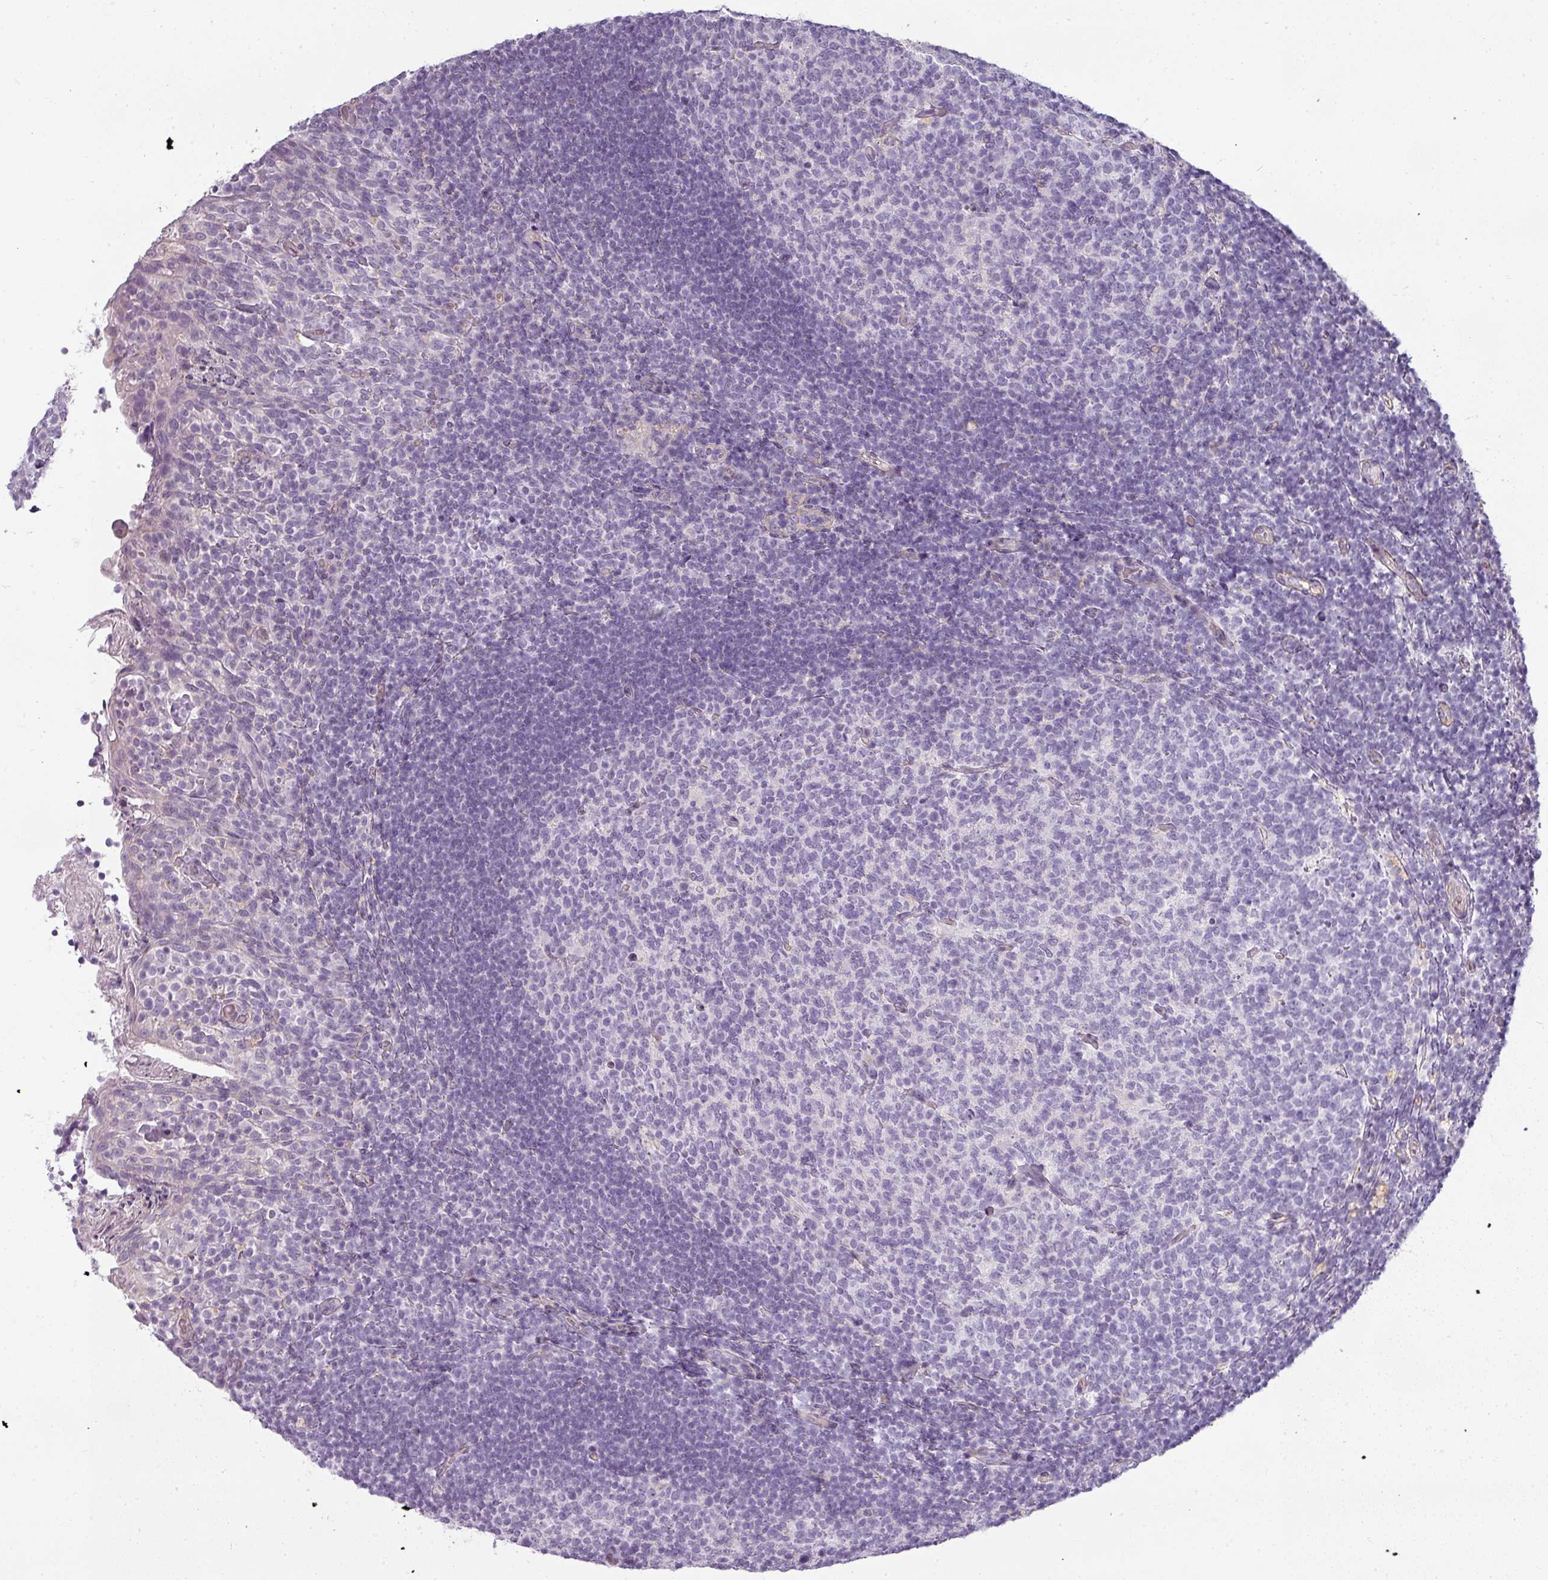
{"staining": {"intensity": "negative", "quantity": "none", "location": "none"}, "tissue": "tonsil", "cell_type": "Germinal center cells", "image_type": "normal", "snomed": [{"axis": "morphology", "description": "Normal tissue, NOS"}, {"axis": "topography", "description": "Tonsil"}], "caption": "Immunohistochemical staining of benign human tonsil exhibits no significant staining in germinal center cells. The staining was performed using DAB (3,3'-diaminobenzidine) to visualize the protein expression in brown, while the nuclei were stained in blue with hematoxylin (Magnification: 20x).", "gene": "ASB1", "patient": {"sex": "female", "age": 10}}